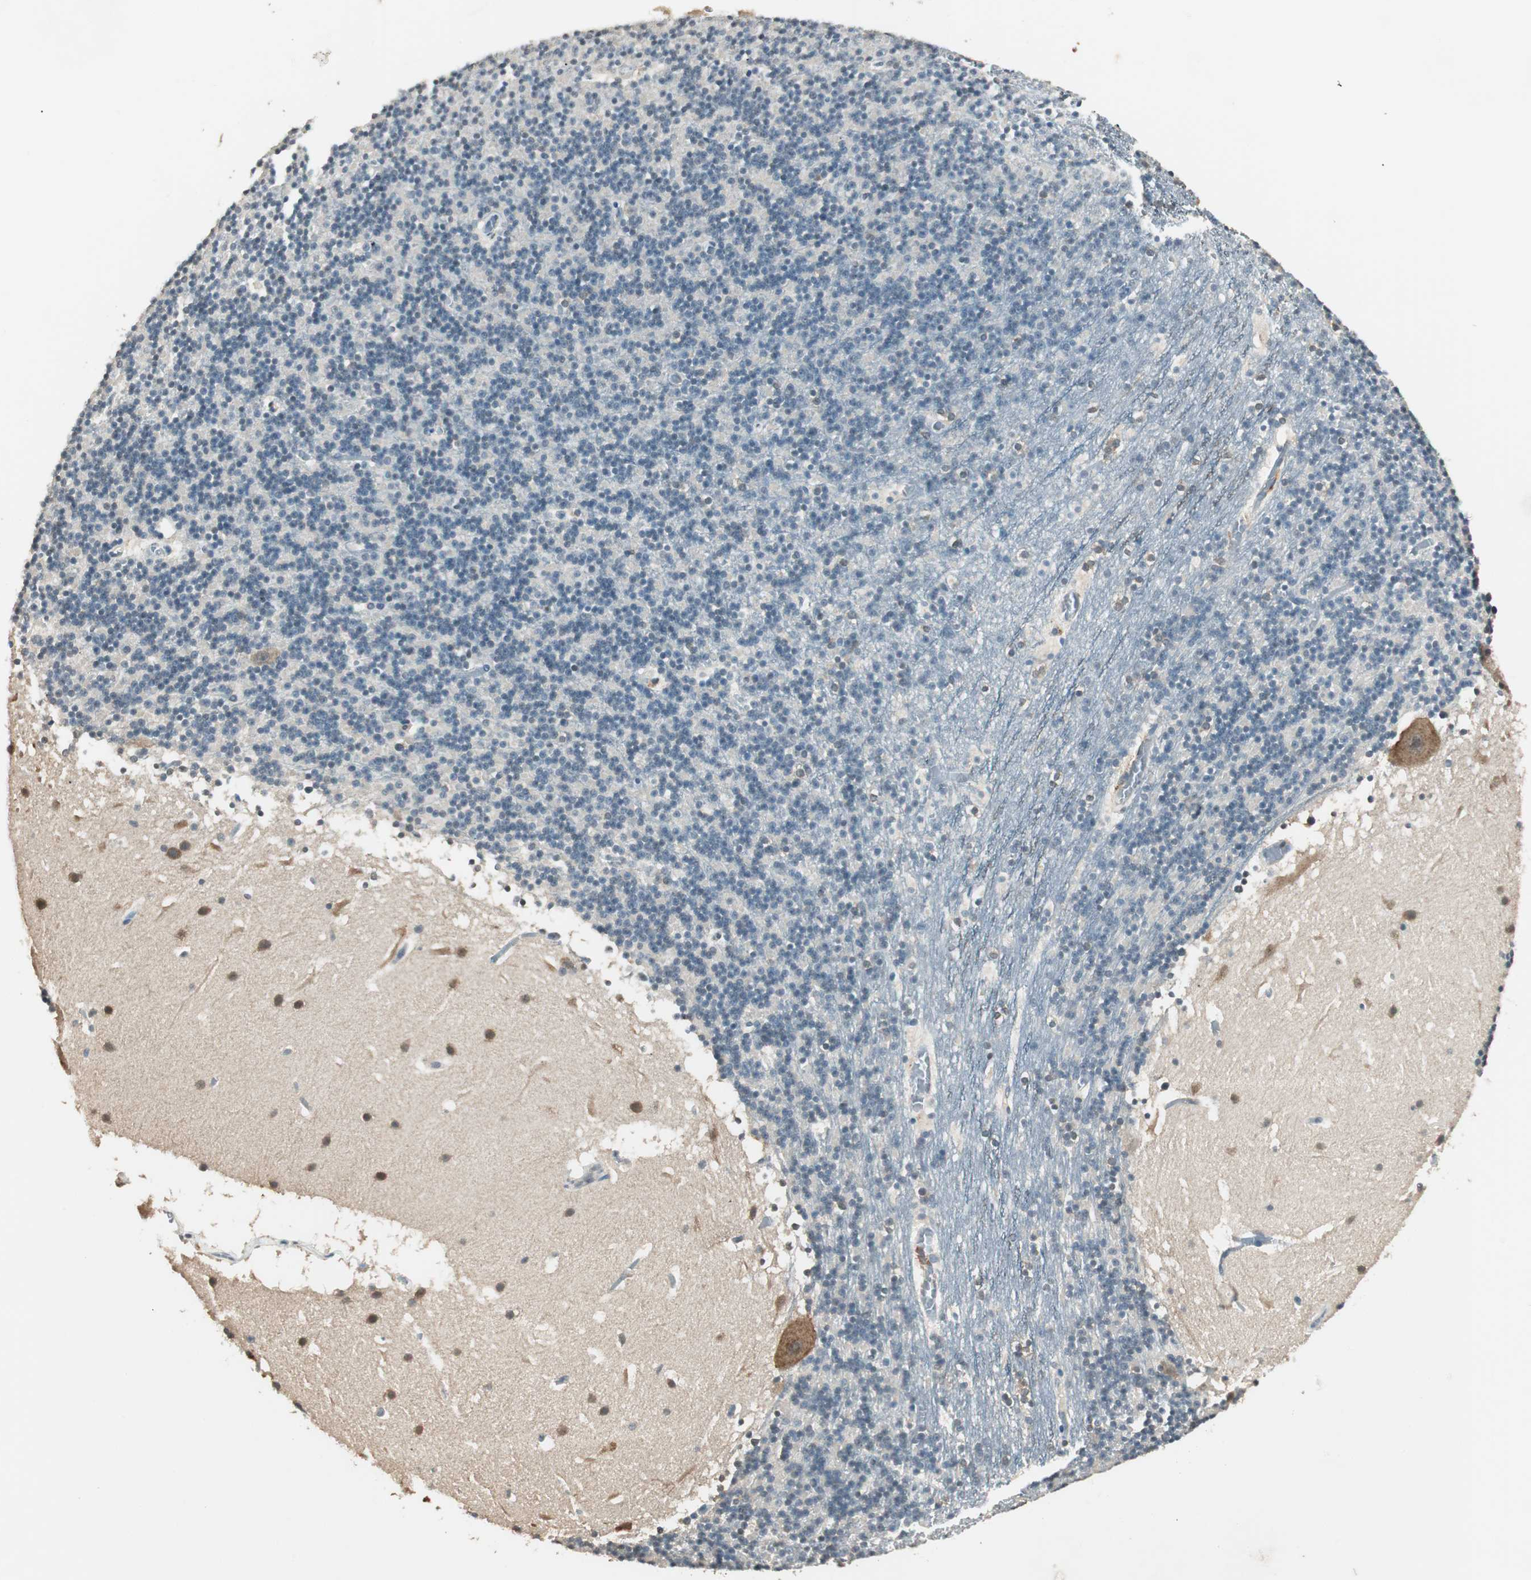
{"staining": {"intensity": "weak", "quantity": "<25%", "location": "cytoplasmic/membranous"}, "tissue": "cerebellum", "cell_type": "Cells in granular layer", "image_type": "normal", "snomed": [{"axis": "morphology", "description": "Normal tissue, NOS"}, {"axis": "topography", "description": "Cerebellum"}], "caption": "Immunohistochemical staining of benign cerebellum displays no significant positivity in cells in granular layer.", "gene": "USP5", "patient": {"sex": "male", "age": 45}}